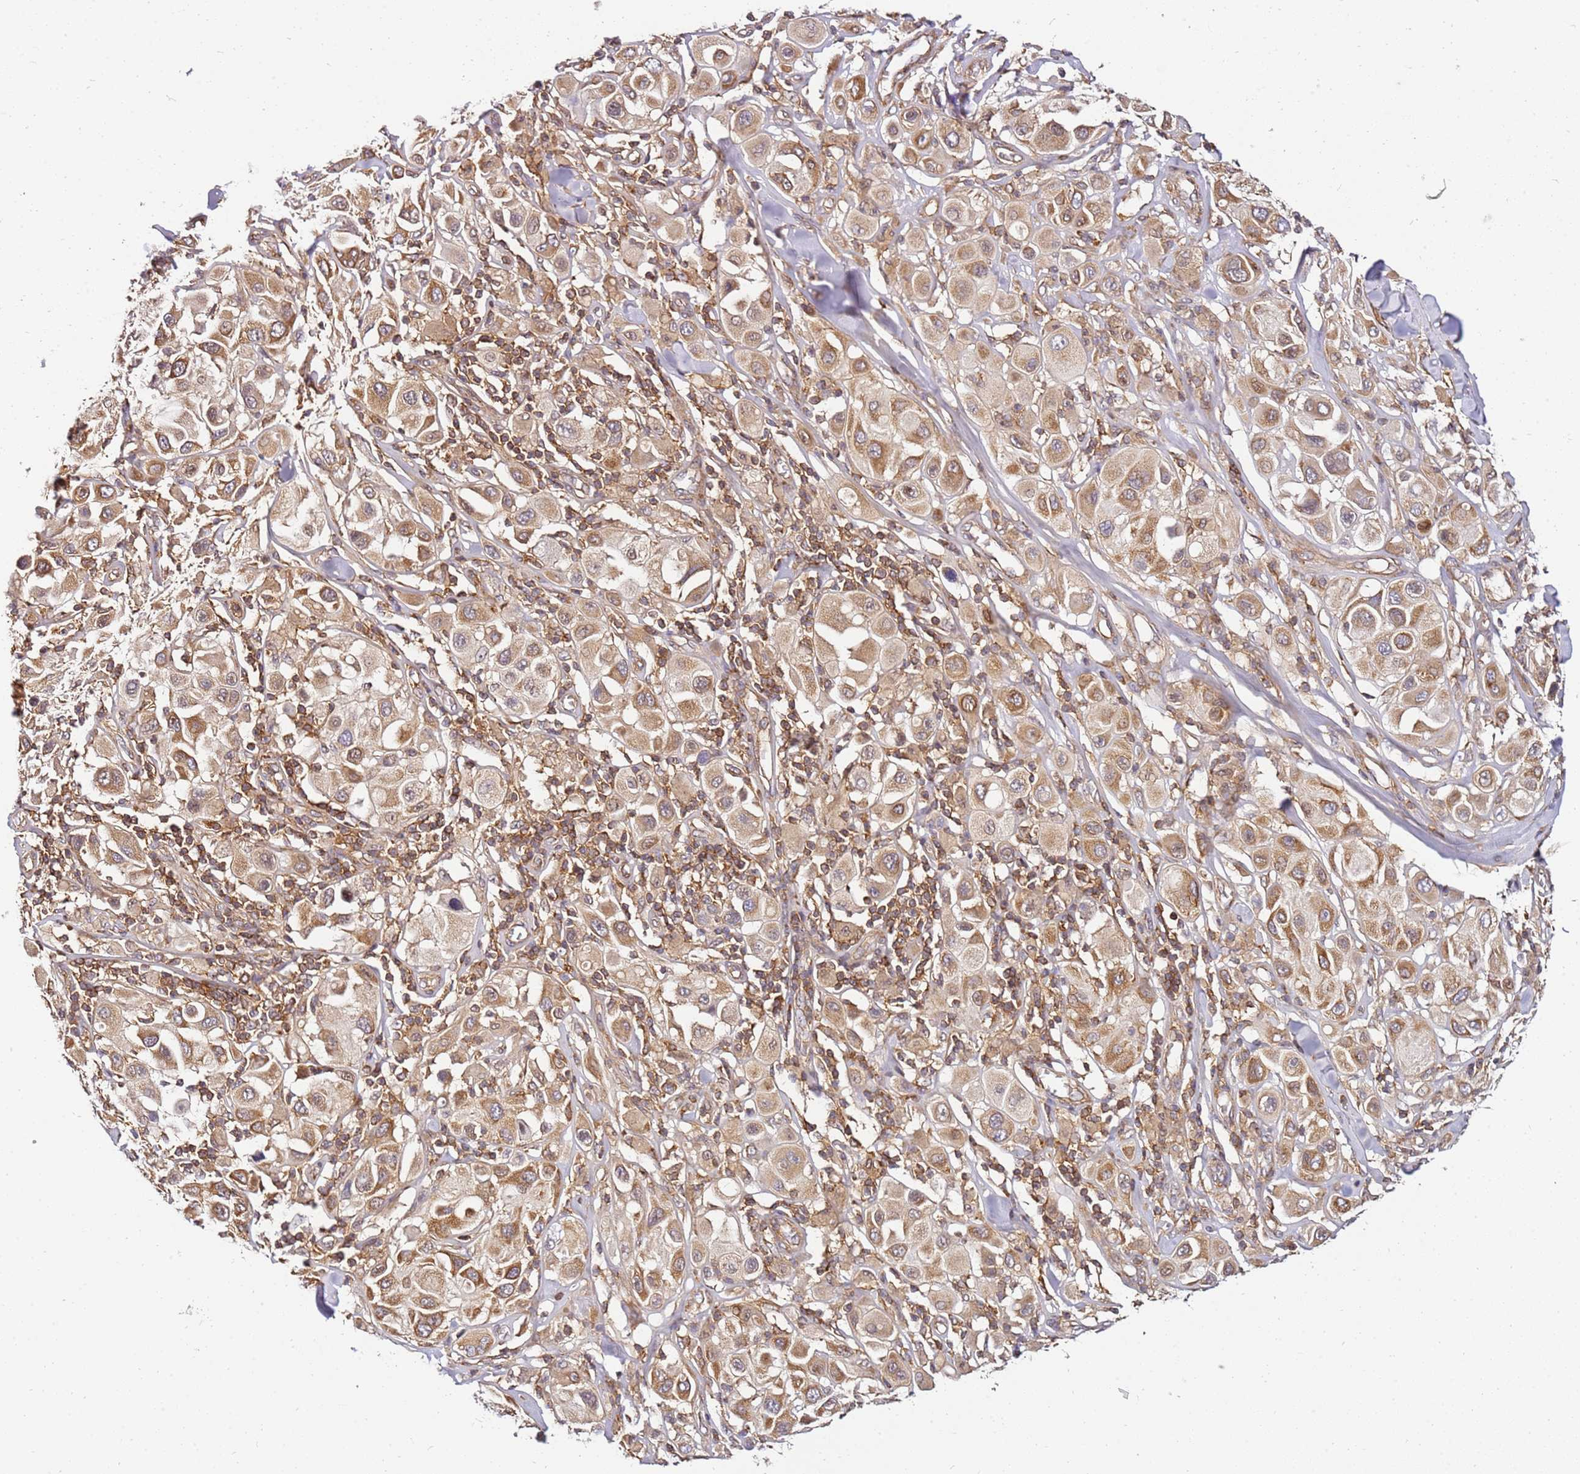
{"staining": {"intensity": "weak", "quantity": ">75%", "location": "cytoplasmic/membranous"}, "tissue": "melanoma", "cell_type": "Tumor cells", "image_type": "cancer", "snomed": [{"axis": "morphology", "description": "Malignant melanoma, Metastatic site"}, {"axis": "topography", "description": "Skin"}], "caption": "A histopathology image showing weak cytoplasmic/membranous expression in about >75% of tumor cells in melanoma, as visualized by brown immunohistochemical staining.", "gene": "PIH1D1", "patient": {"sex": "male", "age": 41}}